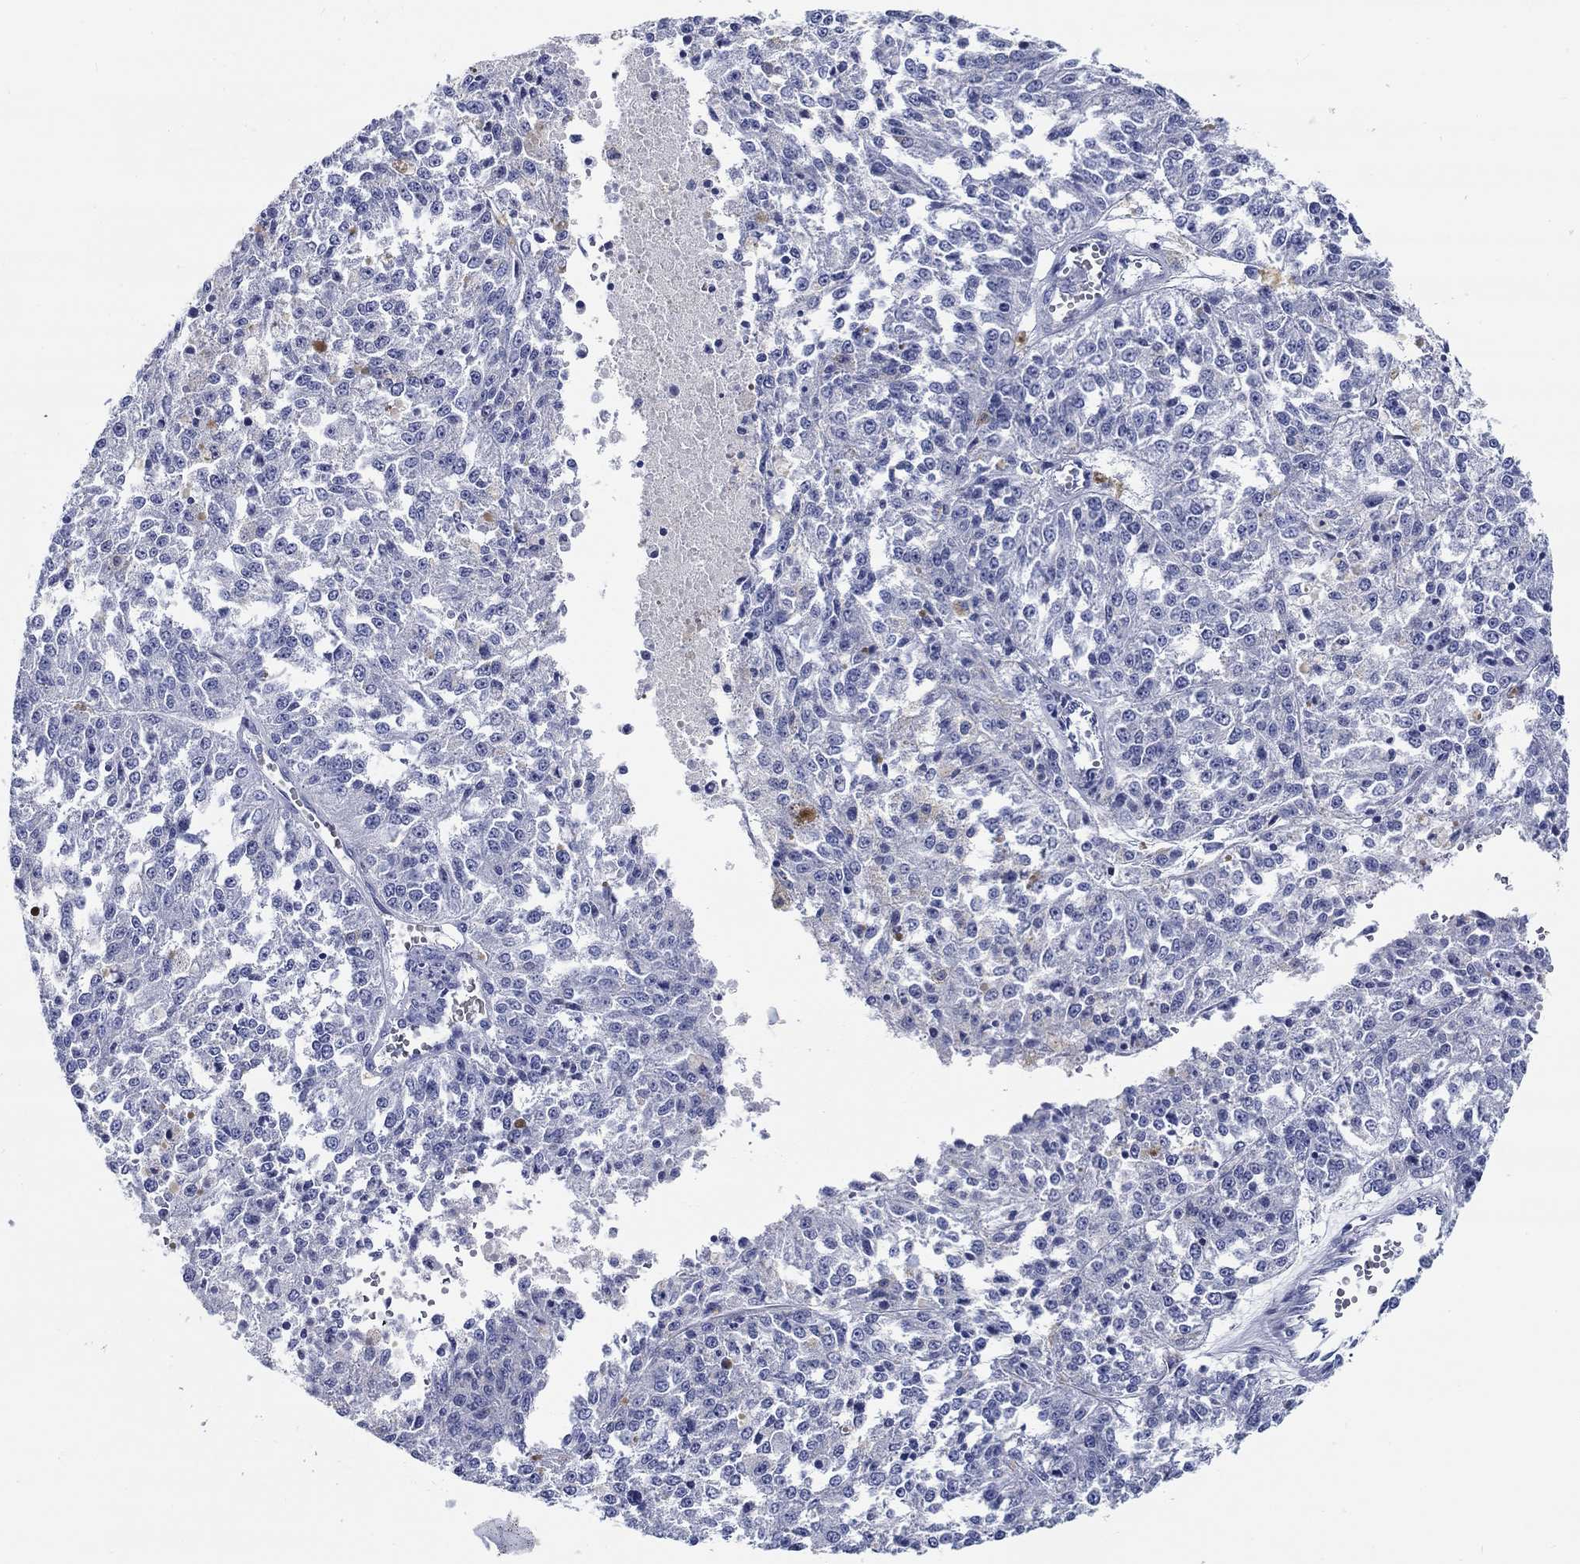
{"staining": {"intensity": "negative", "quantity": "none", "location": "none"}, "tissue": "melanoma", "cell_type": "Tumor cells", "image_type": "cancer", "snomed": [{"axis": "morphology", "description": "Malignant melanoma, Metastatic site"}, {"axis": "topography", "description": "Lymph node"}], "caption": "Human malignant melanoma (metastatic site) stained for a protein using IHC displays no positivity in tumor cells.", "gene": "FBXO2", "patient": {"sex": "female", "age": 64}}